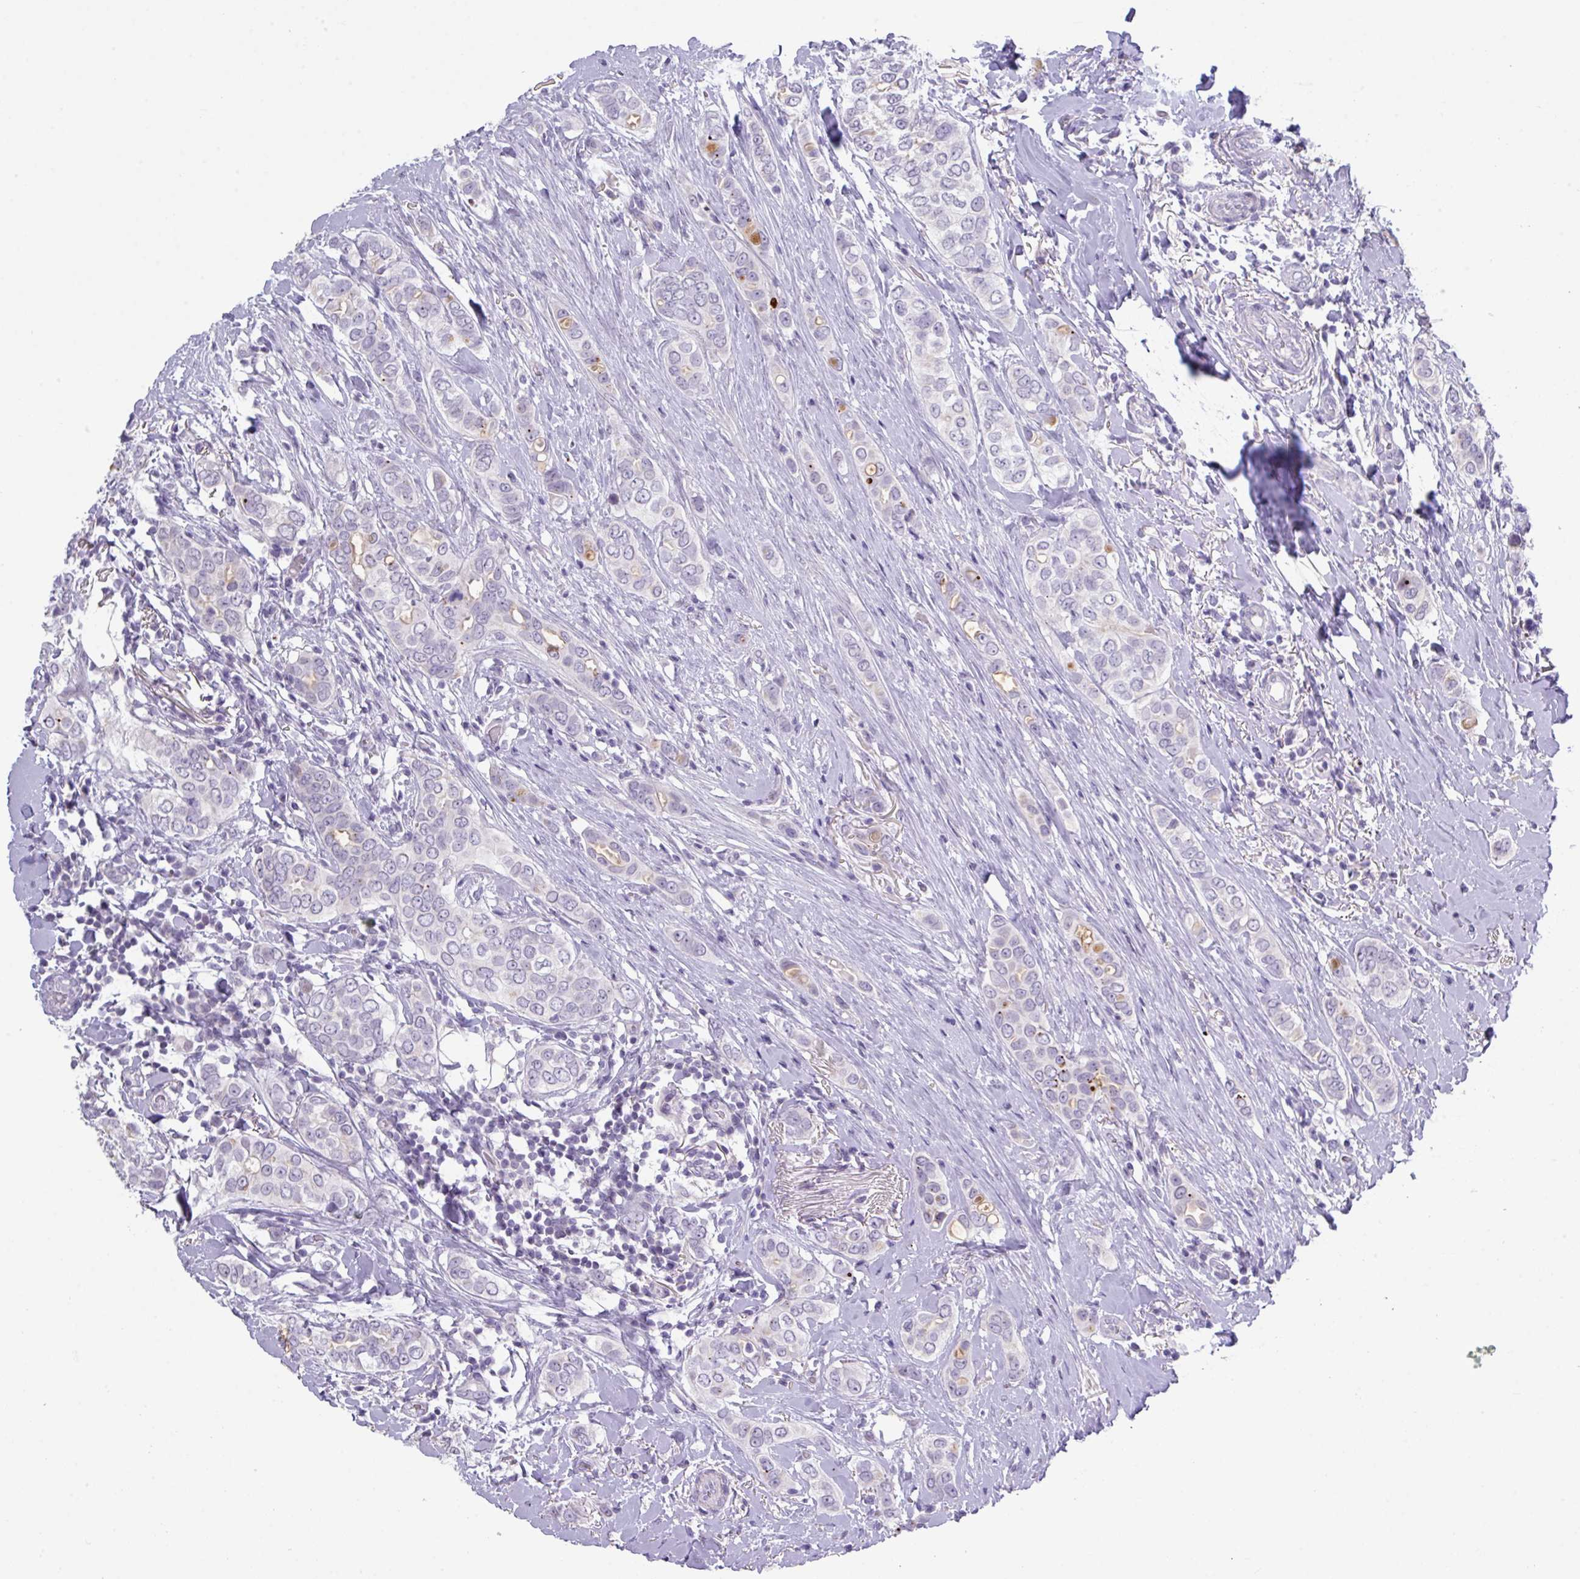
{"staining": {"intensity": "negative", "quantity": "none", "location": "none"}, "tissue": "breast cancer", "cell_type": "Tumor cells", "image_type": "cancer", "snomed": [{"axis": "morphology", "description": "Lobular carcinoma"}, {"axis": "topography", "description": "Breast"}], "caption": "Tumor cells are negative for brown protein staining in breast cancer (lobular carcinoma).", "gene": "ANKRD13B", "patient": {"sex": "female", "age": 51}}